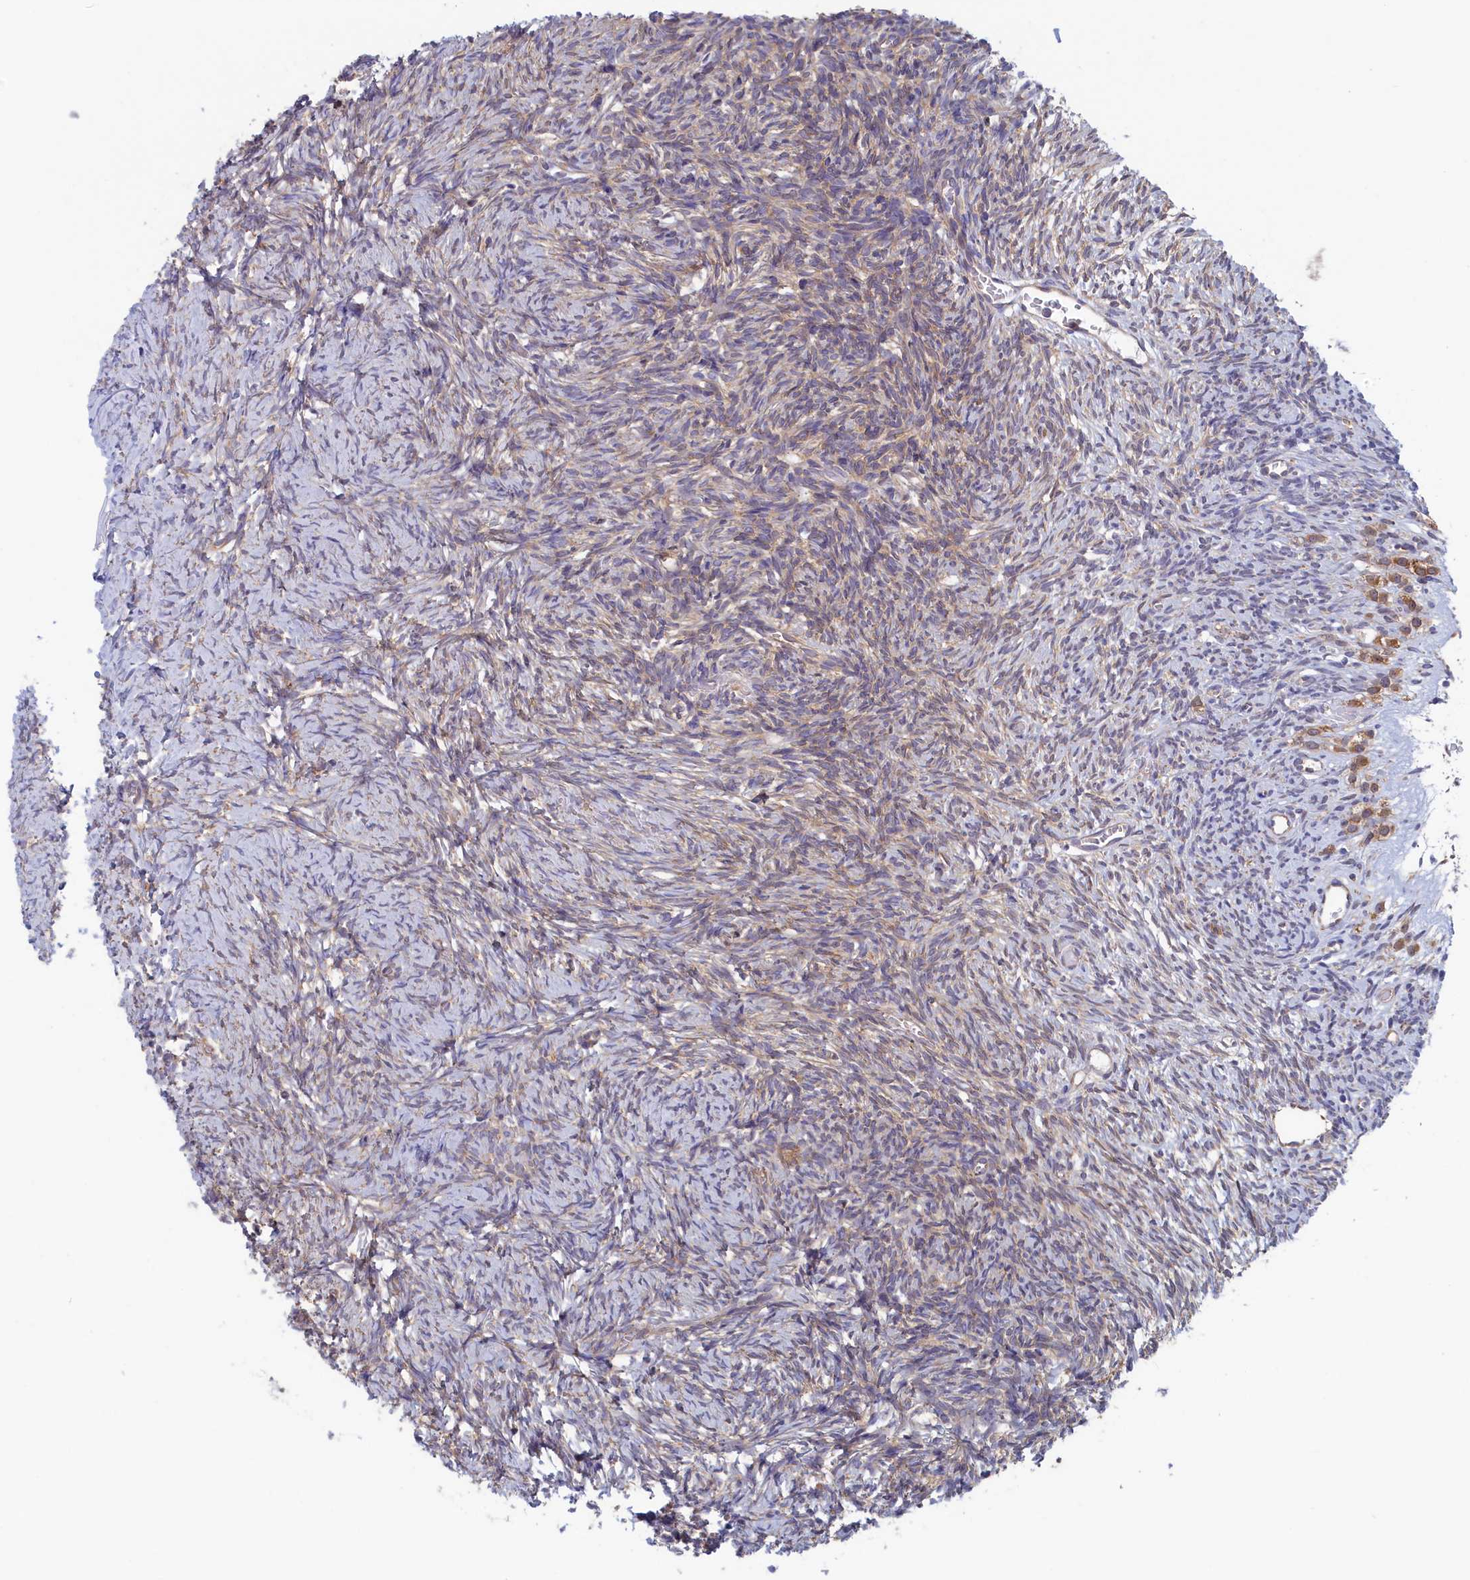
{"staining": {"intensity": "weak", "quantity": "25%-75%", "location": "cytoplasmic/membranous"}, "tissue": "ovary", "cell_type": "Ovarian stroma cells", "image_type": "normal", "snomed": [{"axis": "morphology", "description": "Normal tissue, NOS"}, {"axis": "topography", "description": "Ovary"}], "caption": "A histopathology image of ovary stained for a protein shows weak cytoplasmic/membranous brown staining in ovarian stroma cells.", "gene": "SYNDIG1L", "patient": {"sex": "female", "age": 39}}